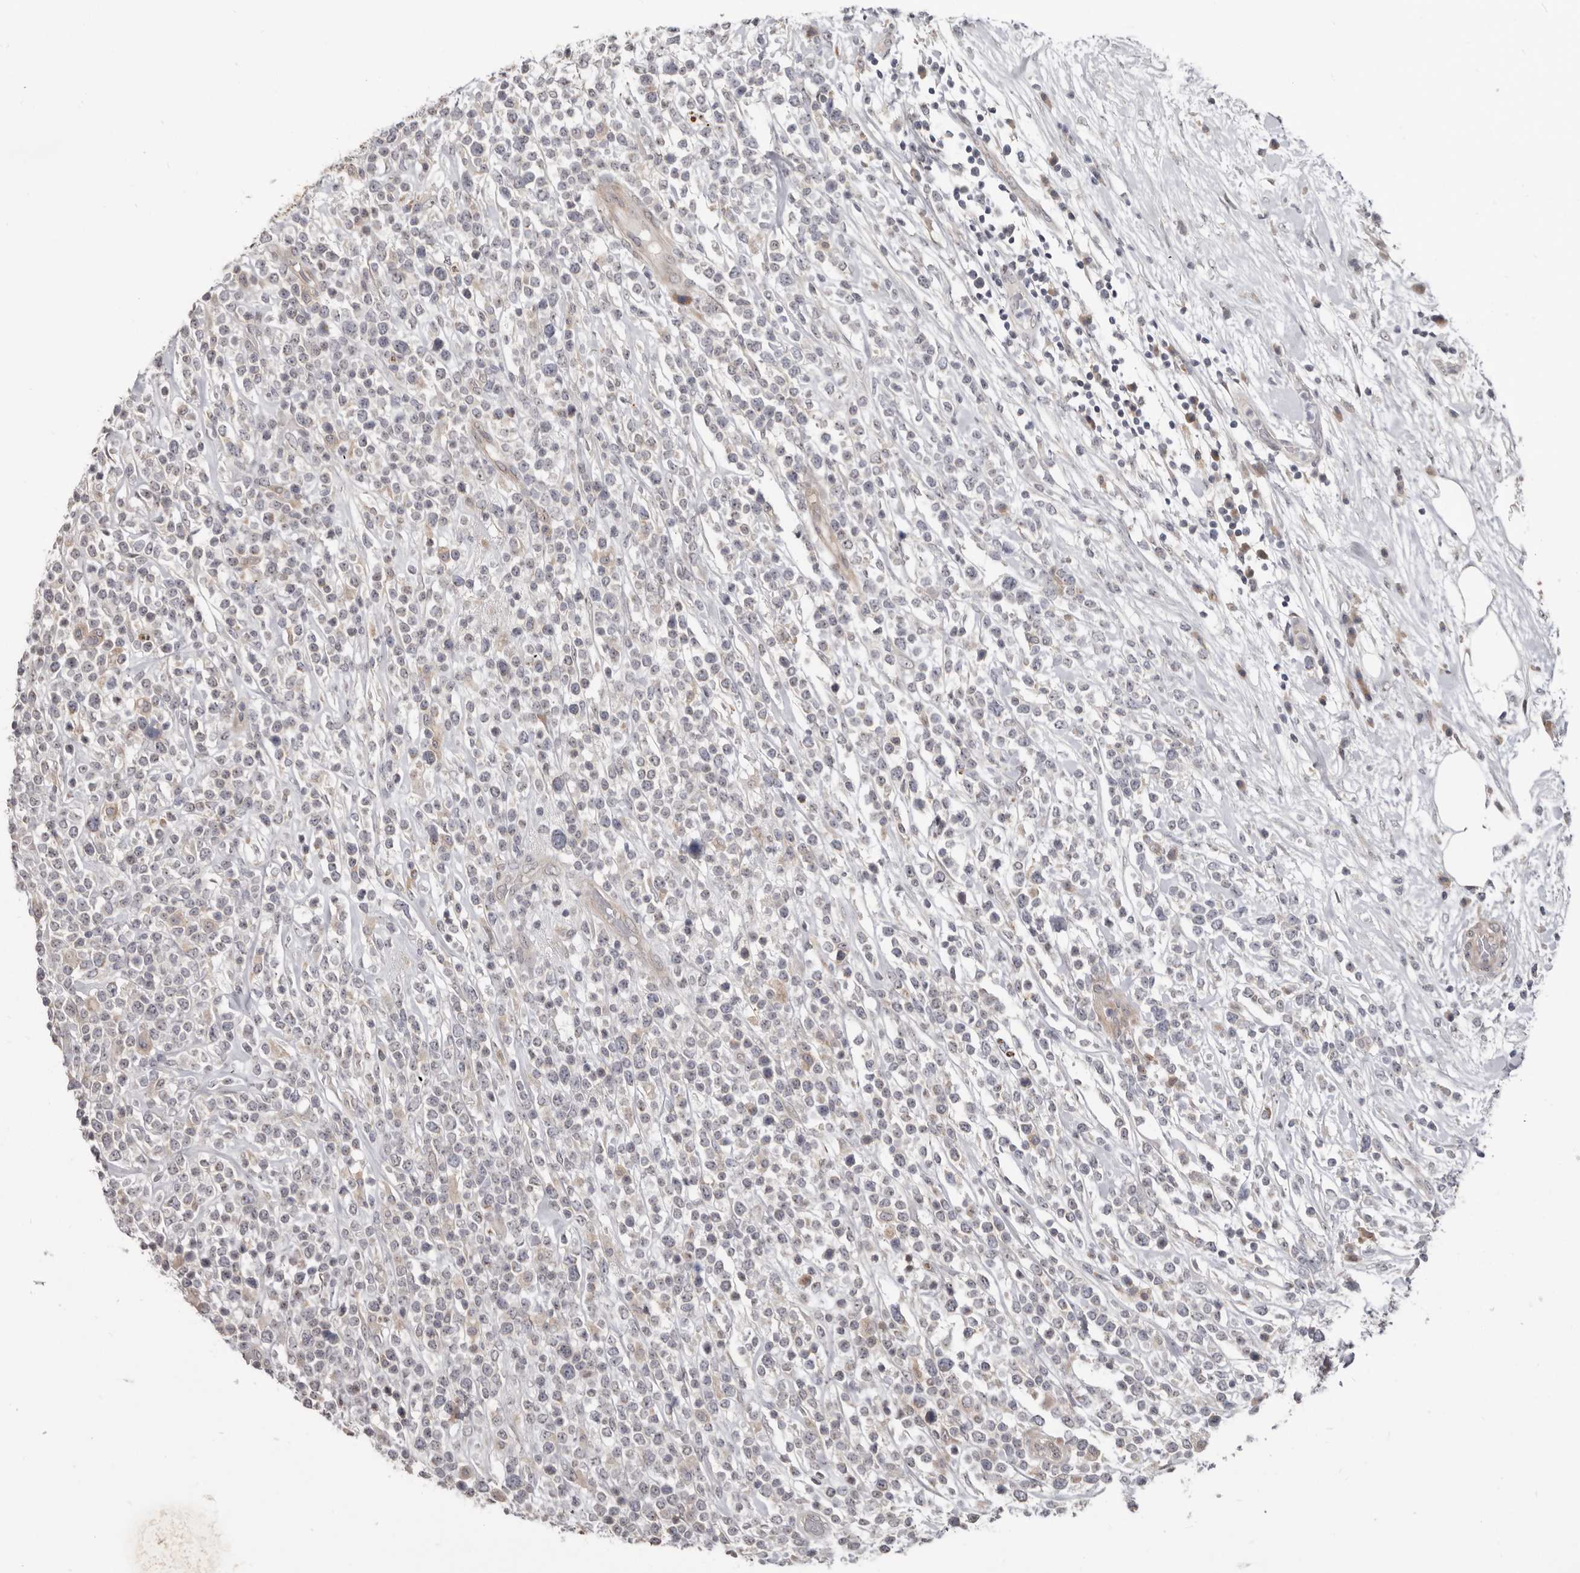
{"staining": {"intensity": "negative", "quantity": "none", "location": "none"}, "tissue": "lymphoma", "cell_type": "Tumor cells", "image_type": "cancer", "snomed": [{"axis": "morphology", "description": "Malignant lymphoma, non-Hodgkin's type, High grade"}, {"axis": "topography", "description": "Colon"}], "caption": "Histopathology image shows no protein expression in tumor cells of lymphoma tissue.", "gene": "BAD", "patient": {"sex": "female", "age": 53}}